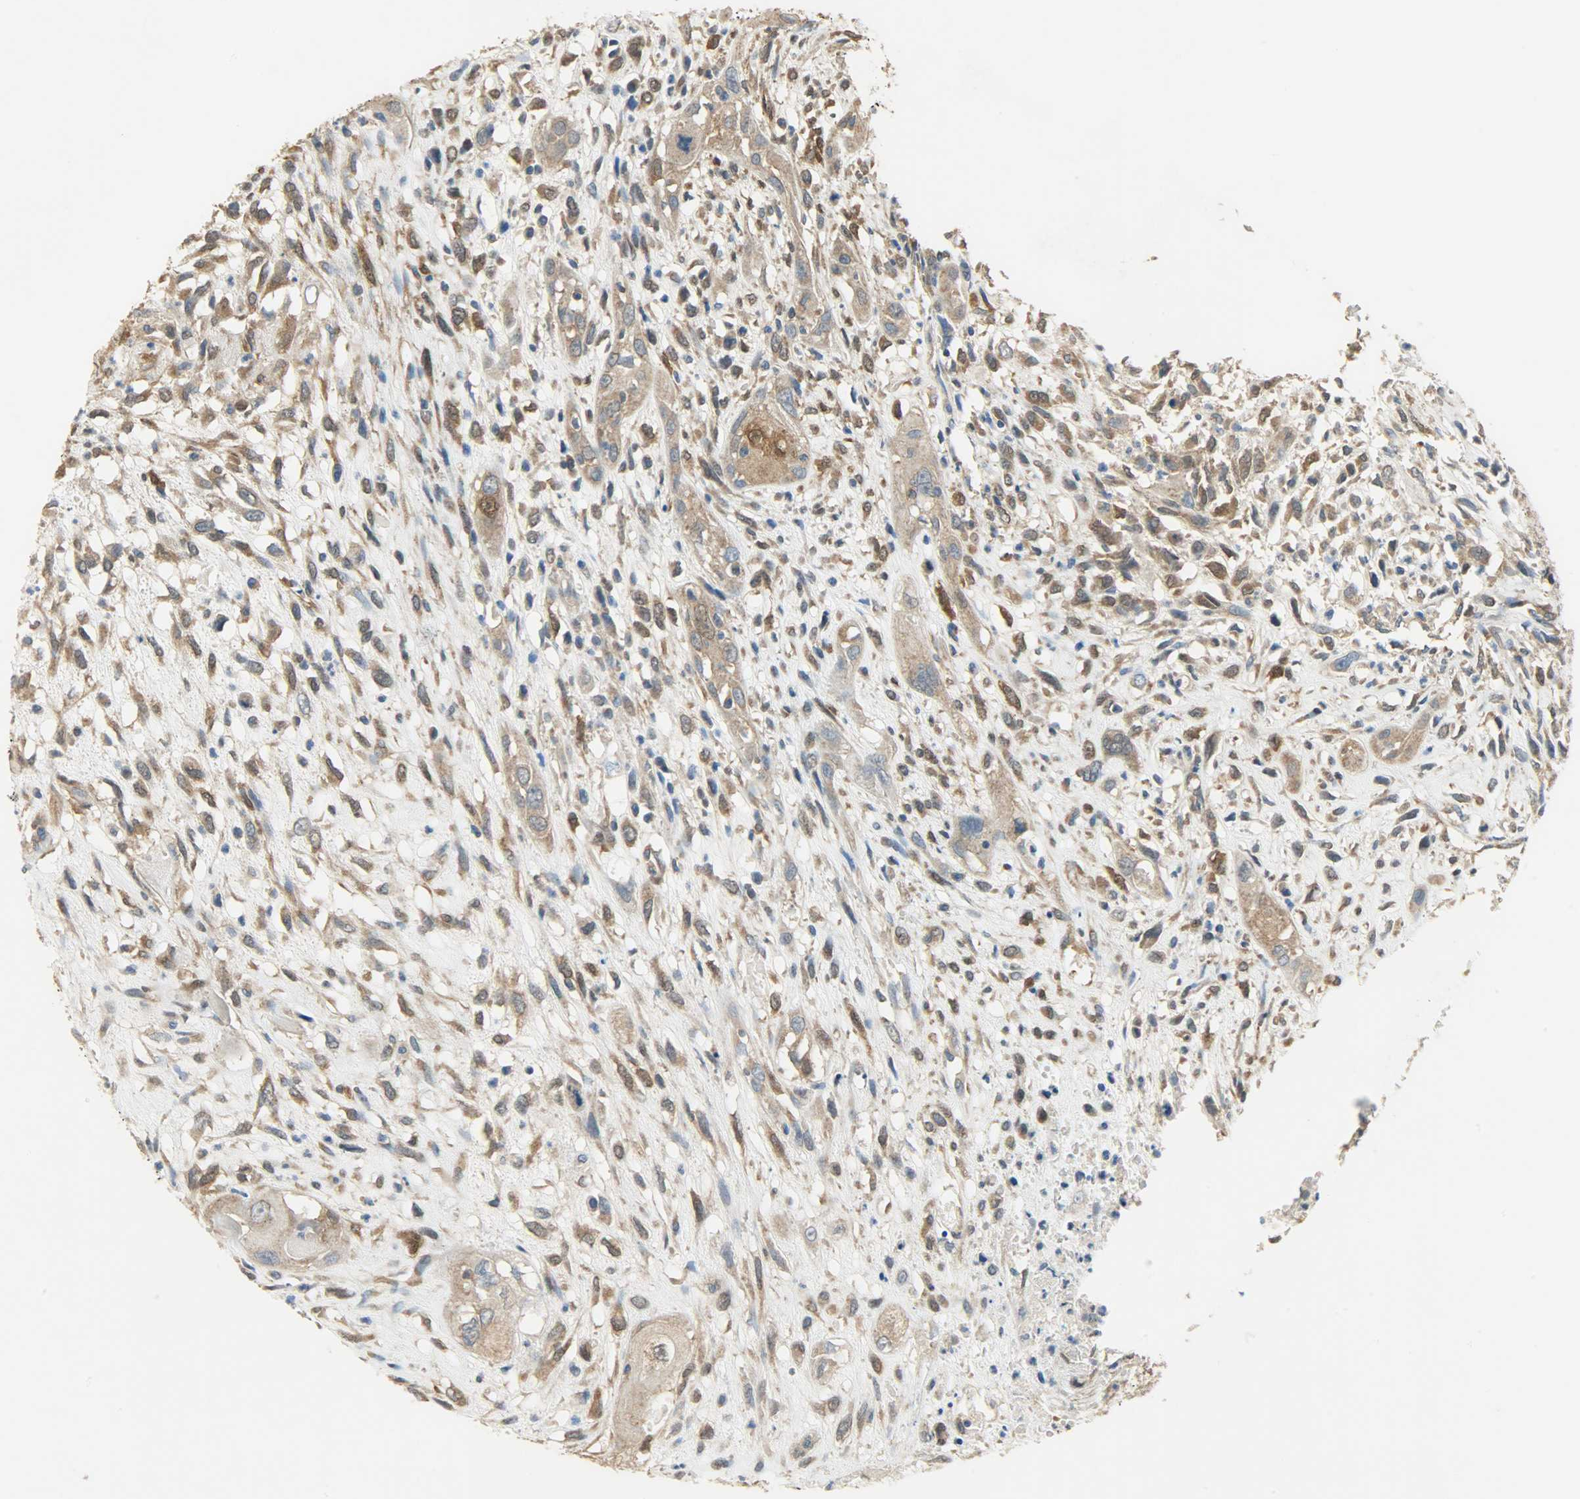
{"staining": {"intensity": "moderate", "quantity": ">75%", "location": "cytoplasmic/membranous"}, "tissue": "head and neck cancer", "cell_type": "Tumor cells", "image_type": "cancer", "snomed": [{"axis": "morphology", "description": "Necrosis, NOS"}, {"axis": "morphology", "description": "Neoplasm, malignant, NOS"}, {"axis": "topography", "description": "Salivary gland"}, {"axis": "topography", "description": "Head-Neck"}], "caption": "This histopathology image exhibits IHC staining of head and neck cancer (malignant neoplasm), with medium moderate cytoplasmic/membranous positivity in about >75% of tumor cells.", "gene": "C1orf198", "patient": {"sex": "male", "age": 43}}